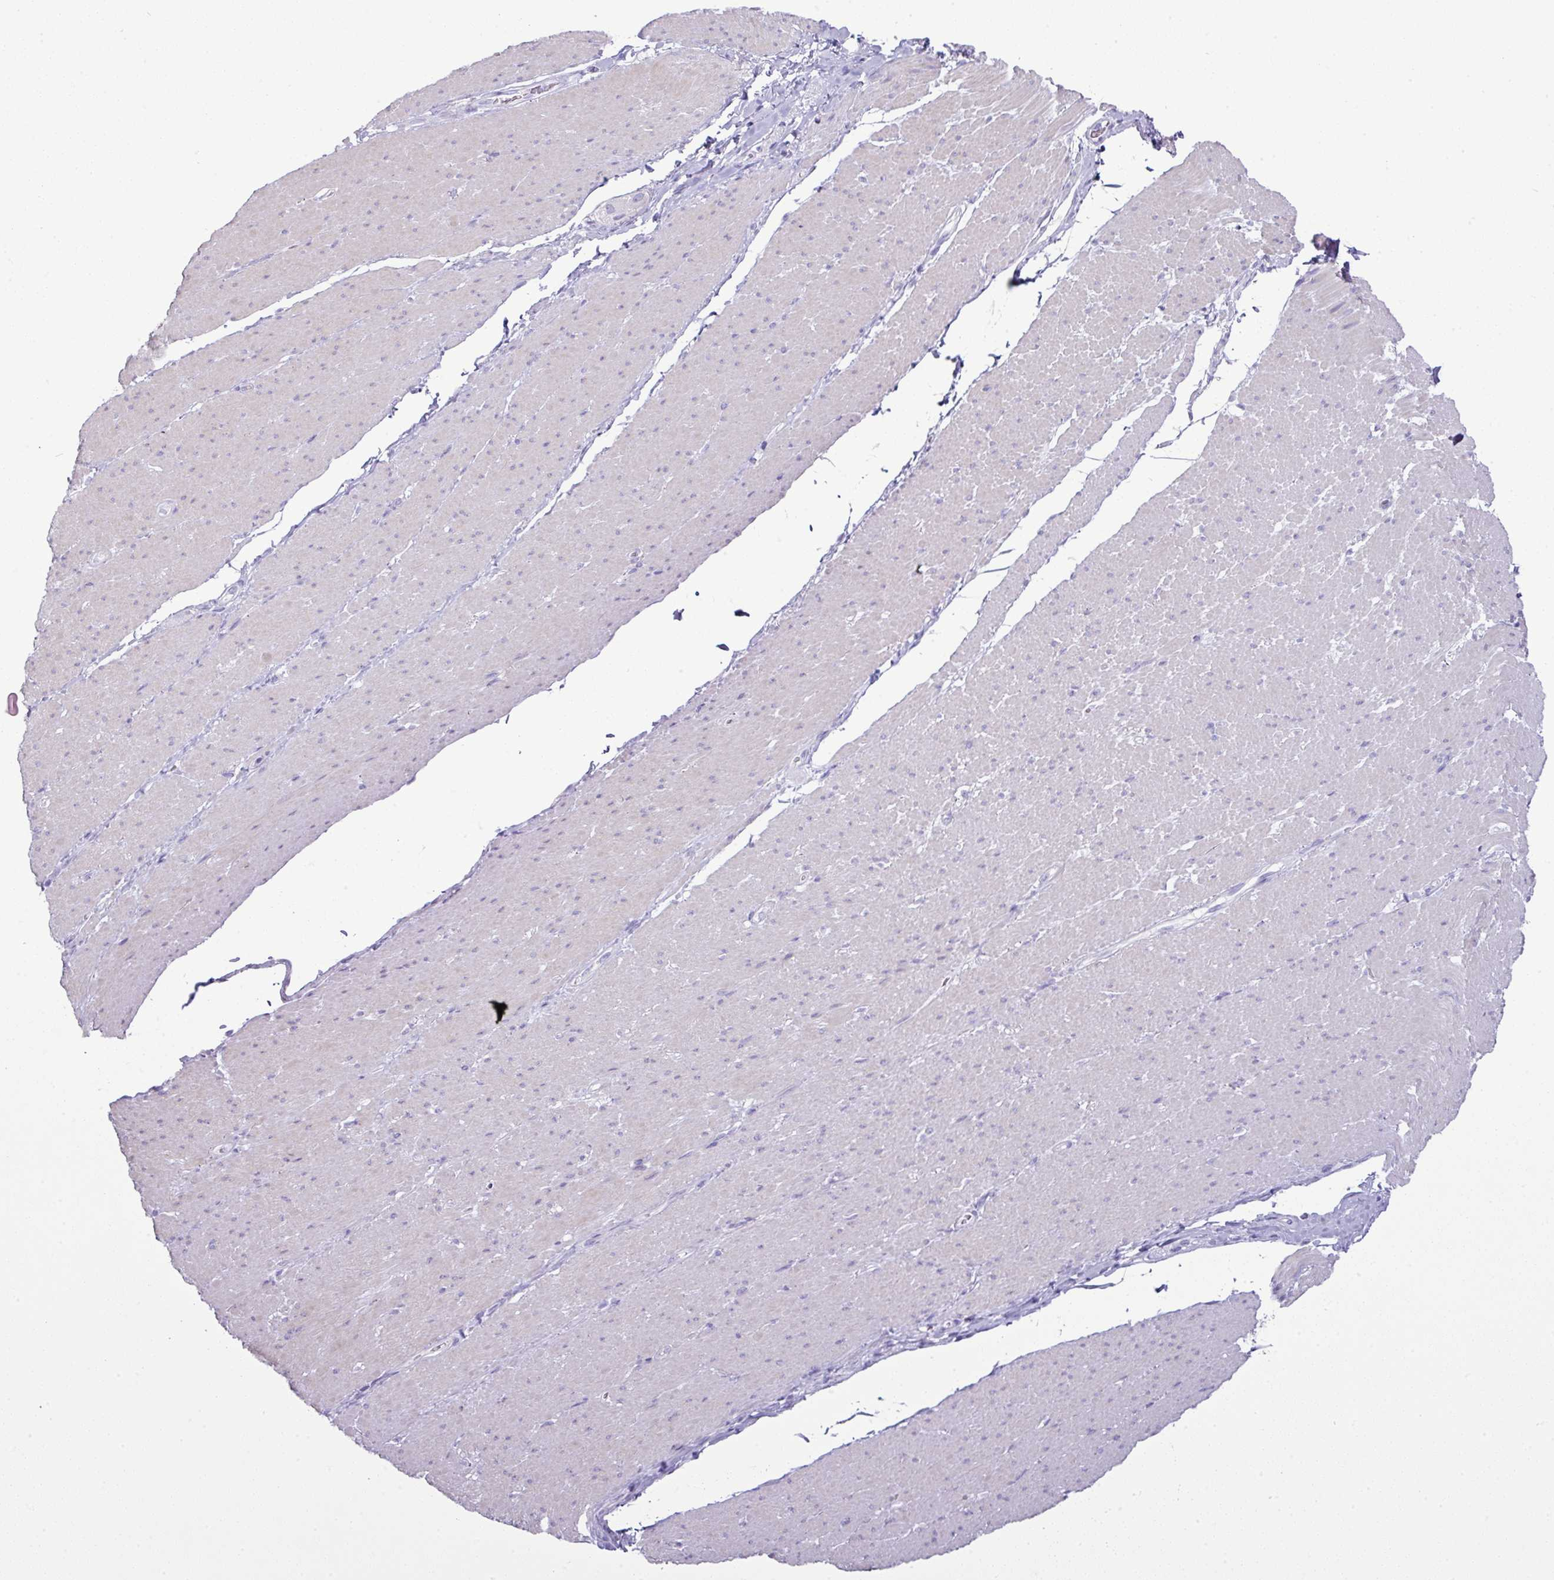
{"staining": {"intensity": "negative", "quantity": "none", "location": "none"}, "tissue": "smooth muscle", "cell_type": "Smooth muscle cells", "image_type": "normal", "snomed": [{"axis": "morphology", "description": "Normal tissue, NOS"}, {"axis": "topography", "description": "Smooth muscle"}, {"axis": "topography", "description": "Rectum"}], "caption": "High power microscopy image of an immunohistochemistry image of benign smooth muscle, revealing no significant staining in smooth muscle cells. The staining was performed using DAB (3,3'-diaminobenzidine) to visualize the protein expression in brown, while the nuclei were stained in blue with hematoxylin (Magnification: 20x).", "gene": "GSTA1", "patient": {"sex": "male", "age": 53}}